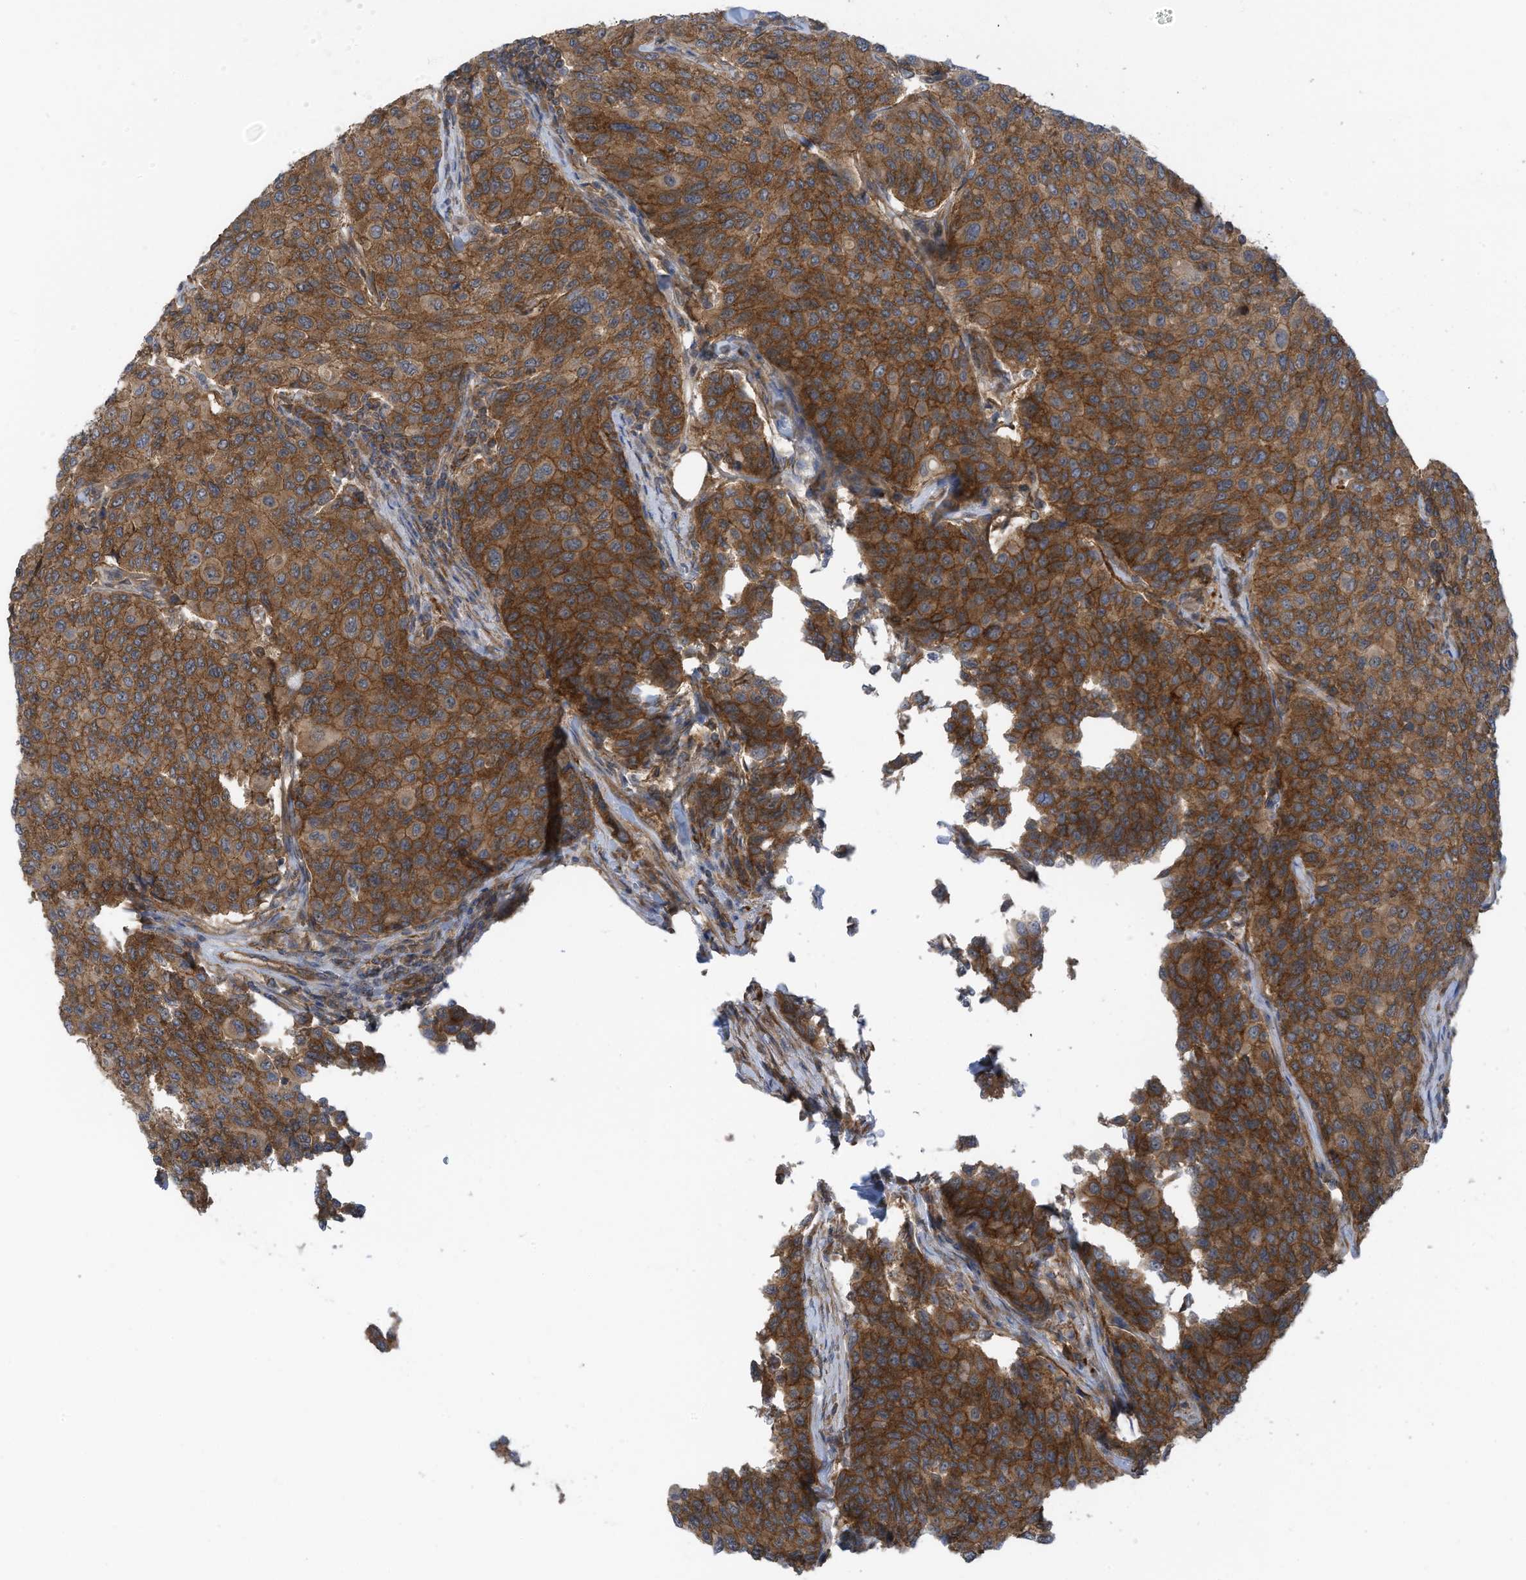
{"staining": {"intensity": "strong", "quantity": ">75%", "location": "cytoplasmic/membranous"}, "tissue": "breast cancer", "cell_type": "Tumor cells", "image_type": "cancer", "snomed": [{"axis": "morphology", "description": "Duct carcinoma"}, {"axis": "topography", "description": "Breast"}], "caption": "Human breast cancer (infiltrating ductal carcinoma) stained with a protein marker reveals strong staining in tumor cells.", "gene": "REPS1", "patient": {"sex": "female", "age": 55}}